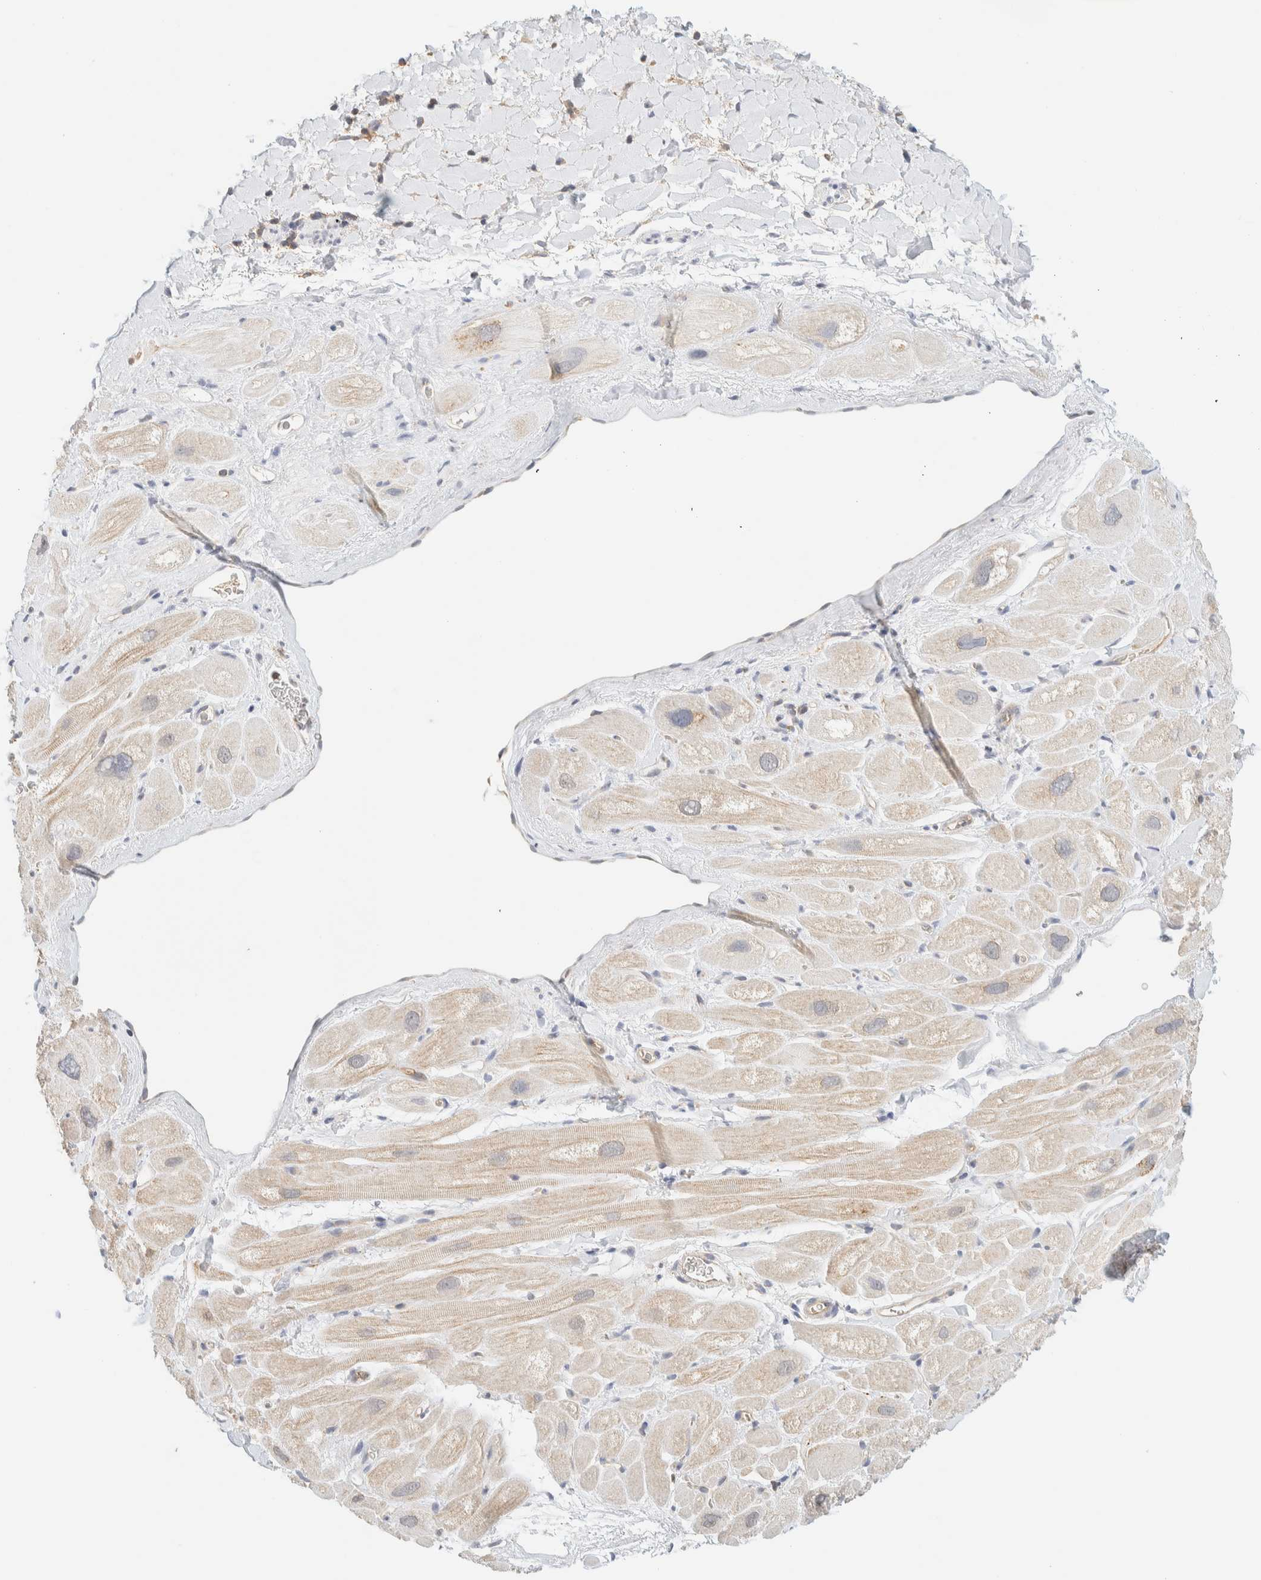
{"staining": {"intensity": "weak", "quantity": ">75%", "location": "cytoplasmic/membranous"}, "tissue": "heart muscle", "cell_type": "Cardiomyocytes", "image_type": "normal", "snomed": [{"axis": "morphology", "description": "Normal tissue, NOS"}, {"axis": "topography", "description": "Heart"}], "caption": "Cardiomyocytes reveal low levels of weak cytoplasmic/membranous staining in about >75% of cells in unremarkable heart muscle.", "gene": "TBC1D8B", "patient": {"sex": "male", "age": 49}}